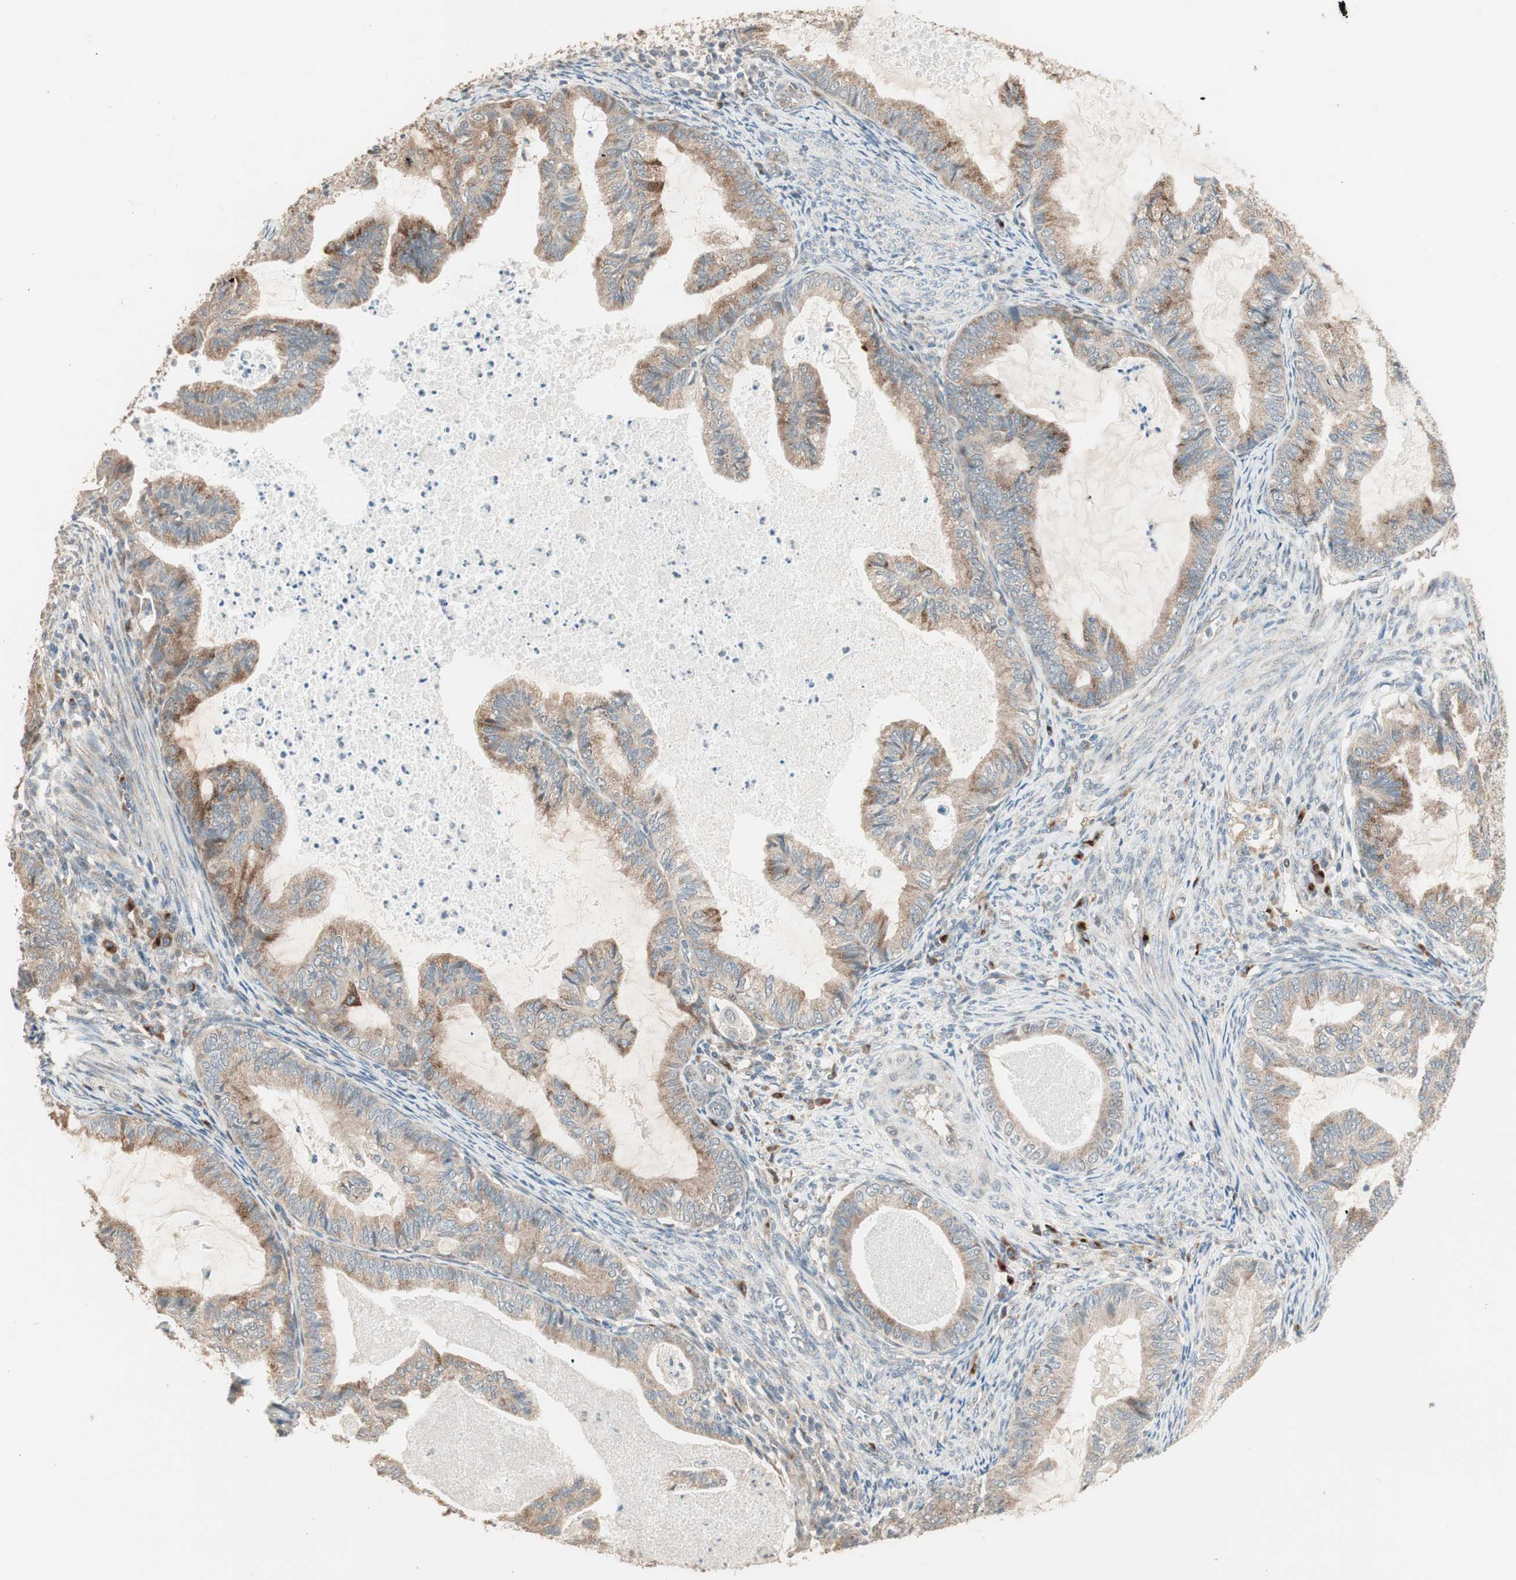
{"staining": {"intensity": "moderate", "quantity": ">75%", "location": "cytoplasmic/membranous"}, "tissue": "cervical cancer", "cell_type": "Tumor cells", "image_type": "cancer", "snomed": [{"axis": "morphology", "description": "Normal tissue, NOS"}, {"axis": "morphology", "description": "Adenocarcinoma, NOS"}, {"axis": "topography", "description": "Cervix"}, {"axis": "topography", "description": "Endometrium"}], "caption": "Moderate cytoplasmic/membranous protein staining is seen in approximately >75% of tumor cells in cervical cancer.", "gene": "RARRES1", "patient": {"sex": "female", "age": 86}}